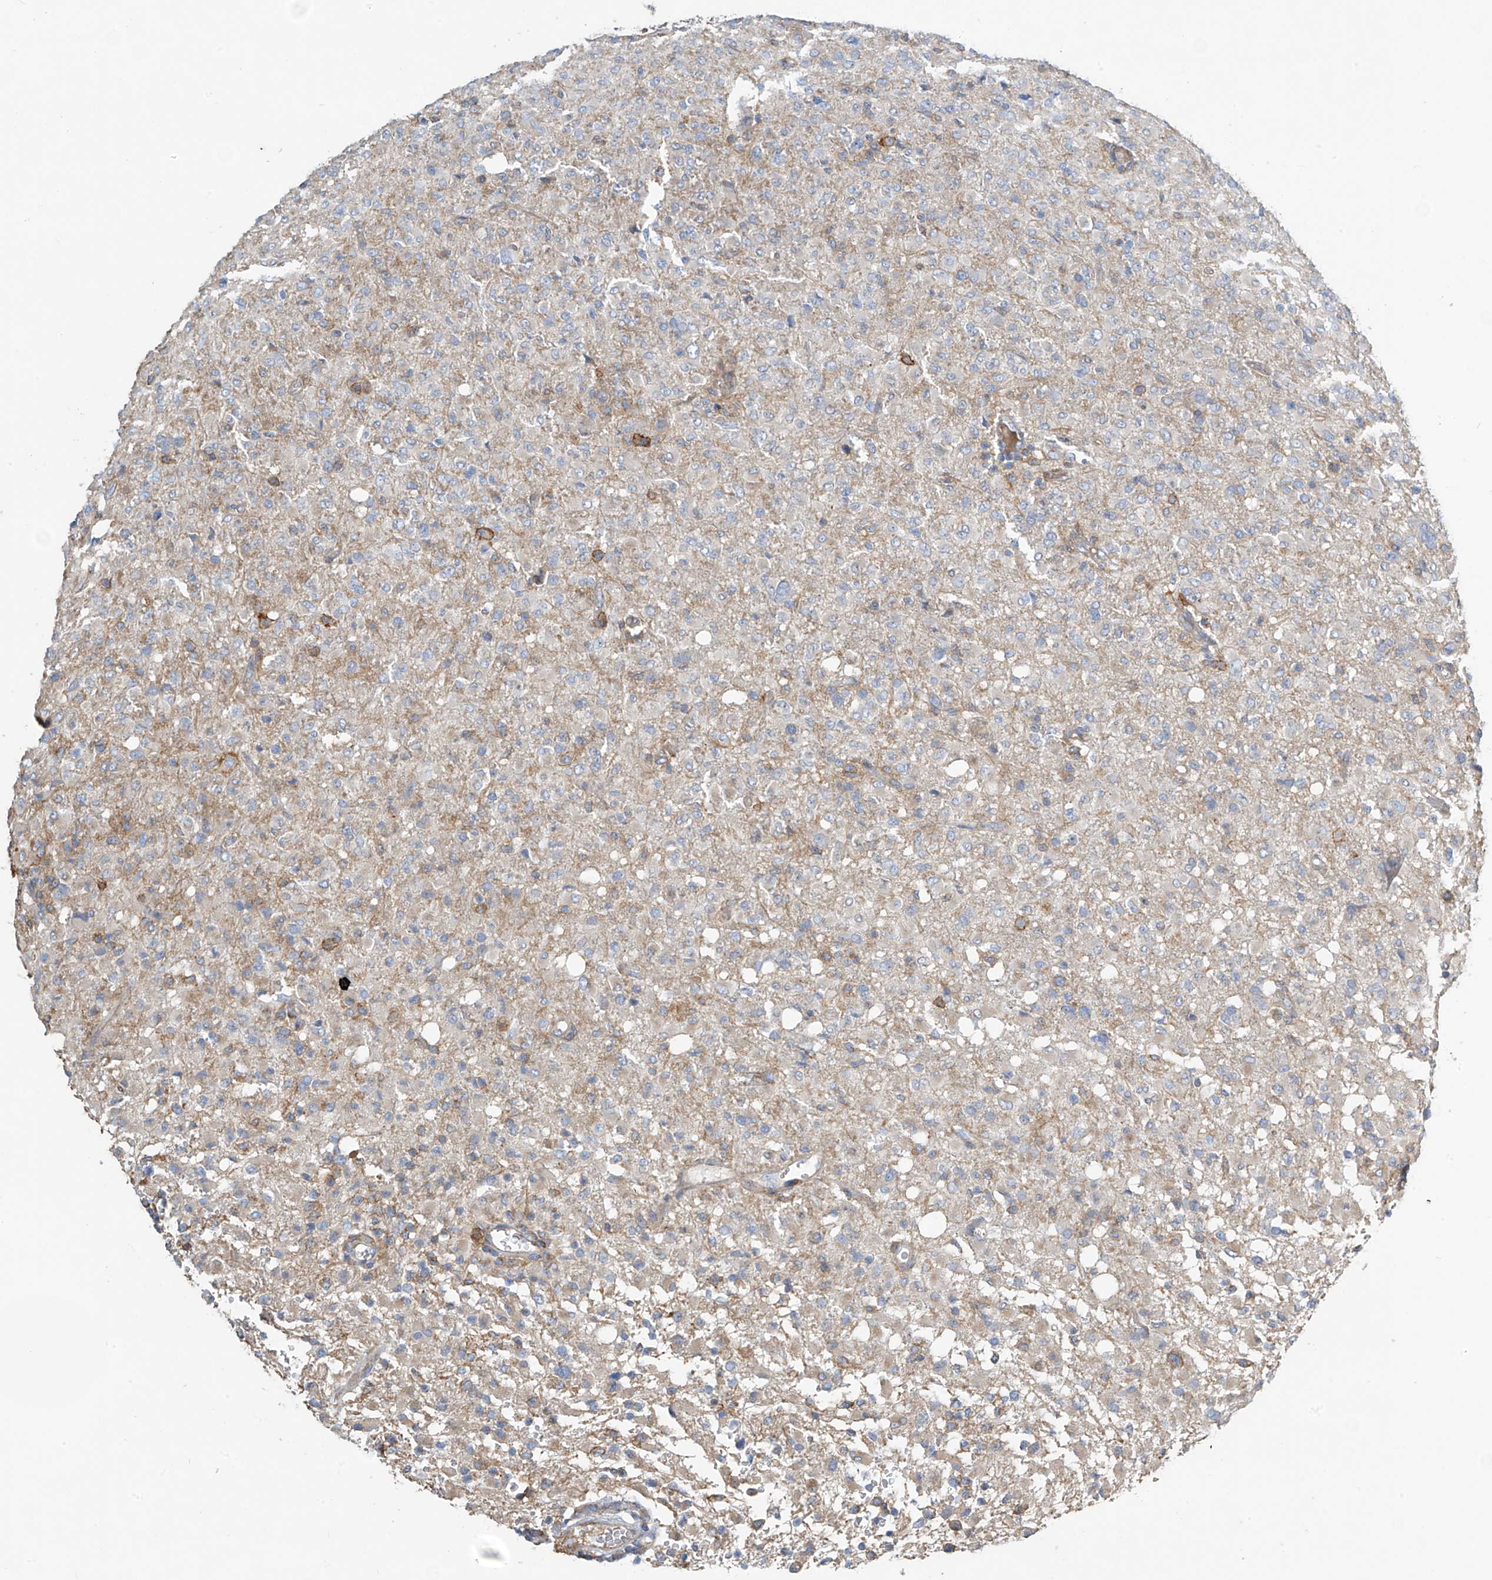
{"staining": {"intensity": "weak", "quantity": "<25%", "location": "cytoplasmic/membranous"}, "tissue": "glioma", "cell_type": "Tumor cells", "image_type": "cancer", "snomed": [{"axis": "morphology", "description": "Glioma, malignant, High grade"}, {"axis": "topography", "description": "Brain"}], "caption": "Glioma stained for a protein using IHC exhibits no expression tumor cells.", "gene": "SLC1A5", "patient": {"sex": "female", "age": 57}}